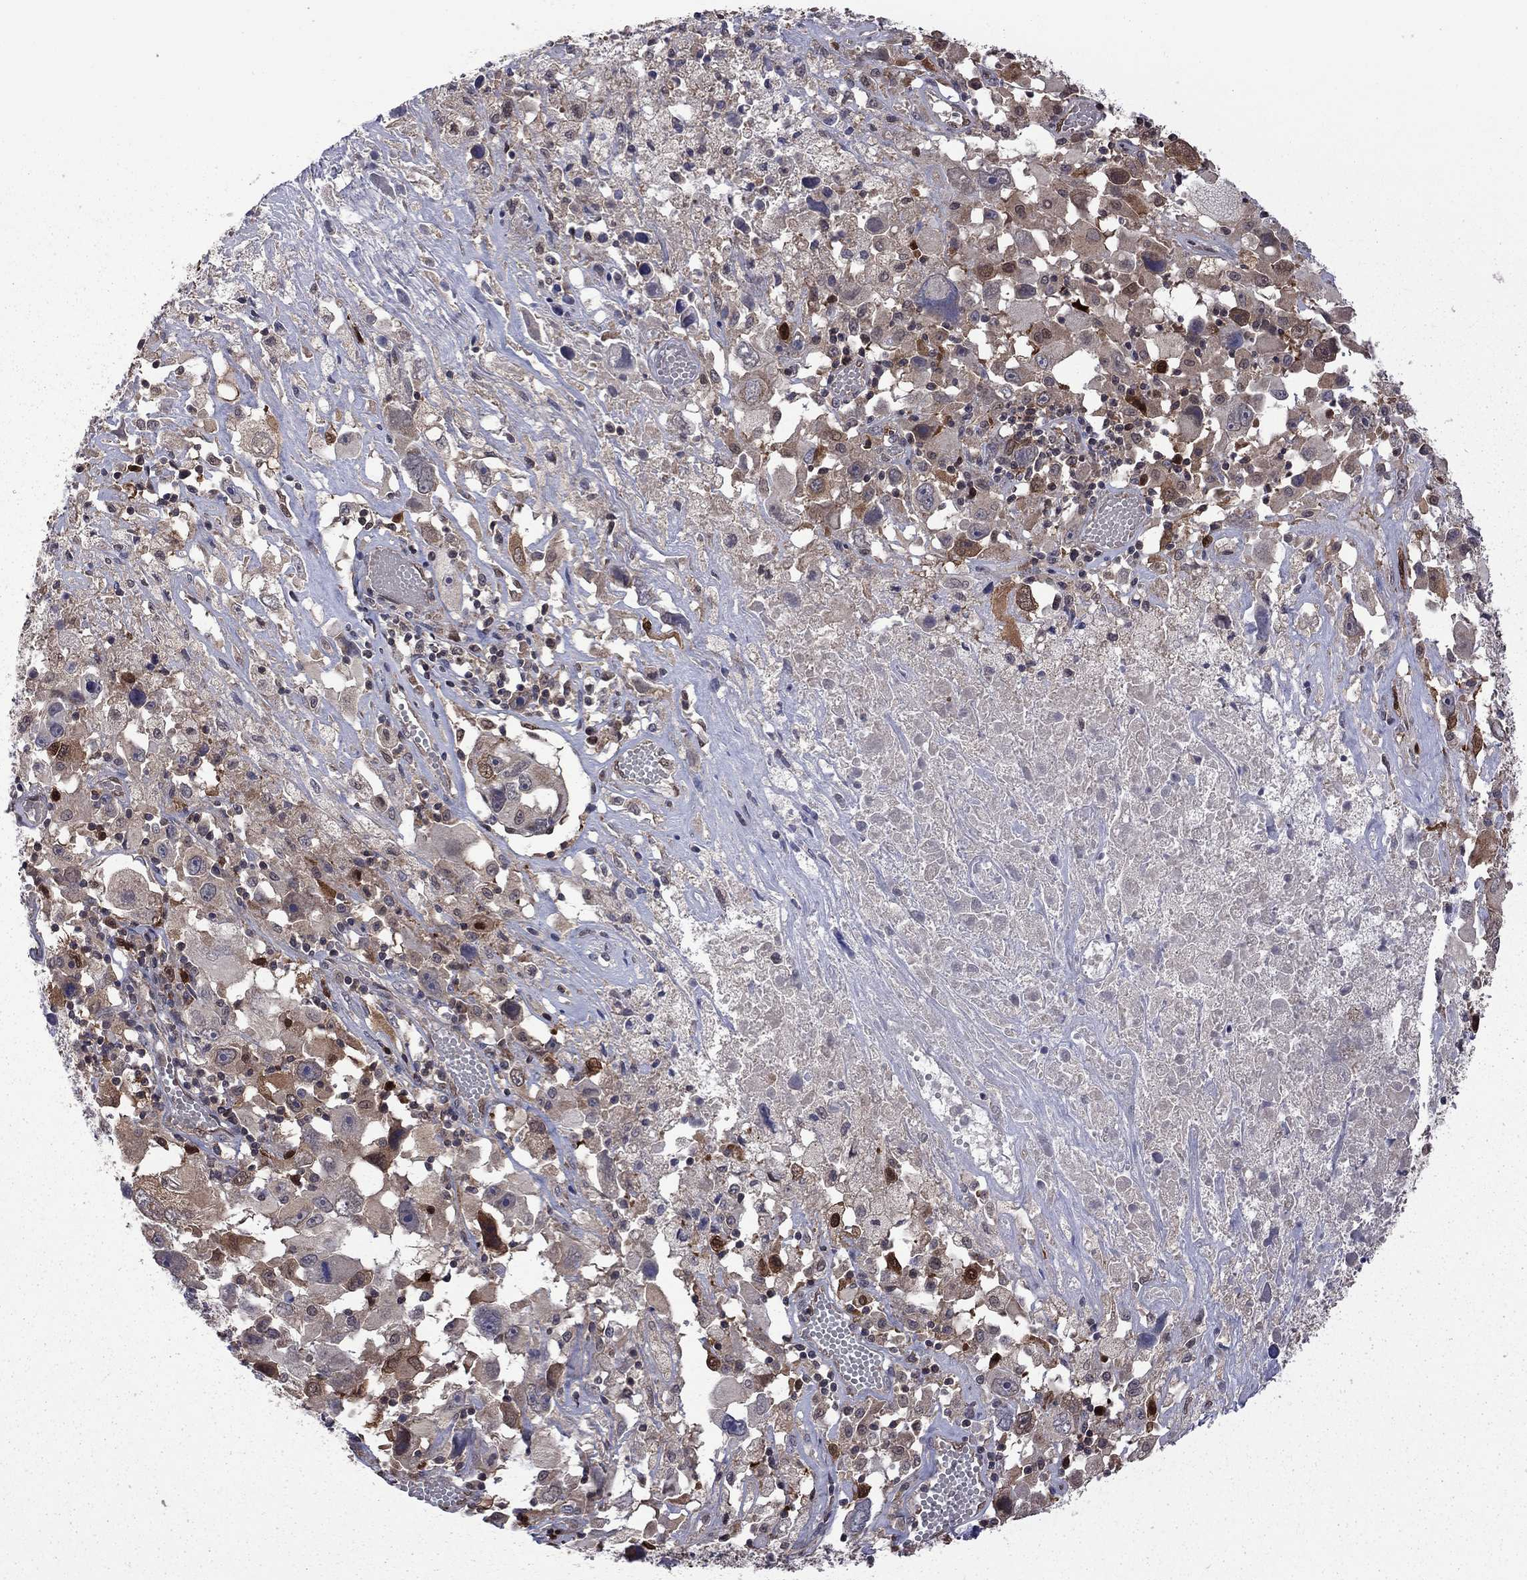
{"staining": {"intensity": "moderate", "quantity": "25%-75%", "location": "cytoplasmic/membranous"}, "tissue": "melanoma", "cell_type": "Tumor cells", "image_type": "cancer", "snomed": [{"axis": "morphology", "description": "Malignant melanoma, Metastatic site"}, {"axis": "topography", "description": "Soft tissue"}], "caption": "Protein analysis of melanoma tissue shows moderate cytoplasmic/membranous expression in approximately 25%-75% of tumor cells. (Brightfield microscopy of DAB IHC at high magnification).", "gene": "GPAA1", "patient": {"sex": "male", "age": 50}}